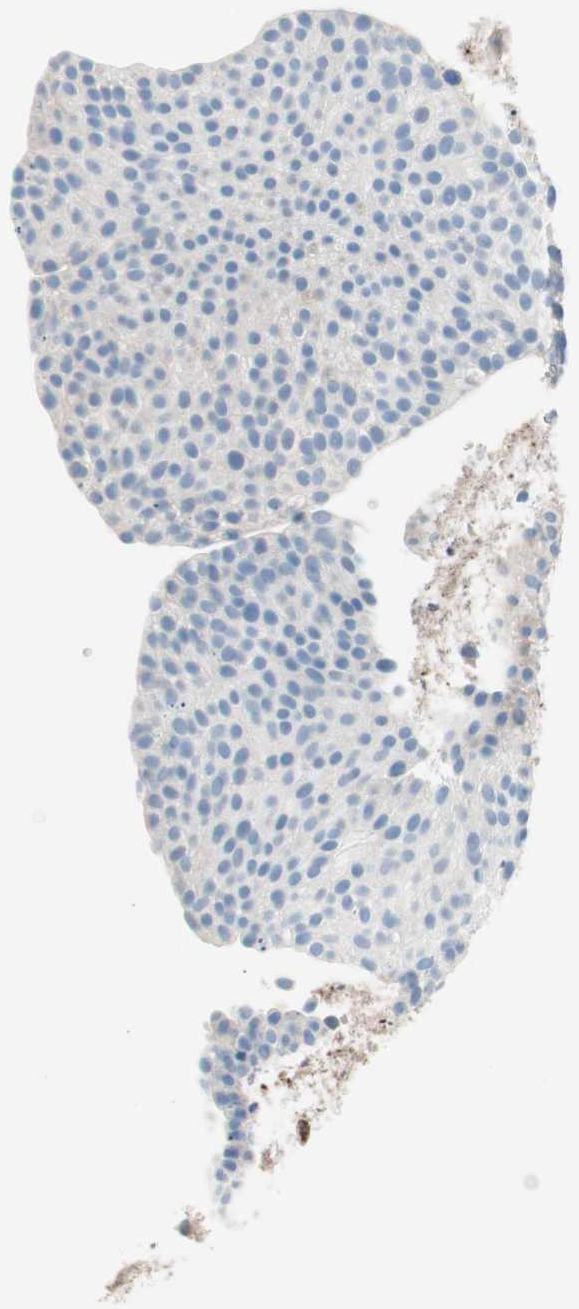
{"staining": {"intensity": "negative", "quantity": "none", "location": "none"}, "tissue": "urothelial cancer", "cell_type": "Tumor cells", "image_type": "cancer", "snomed": [{"axis": "morphology", "description": "Urothelial carcinoma, Low grade"}, {"axis": "topography", "description": "Smooth muscle"}, {"axis": "topography", "description": "Urinary bladder"}], "caption": "This is an immunohistochemistry (IHC) photomicrograph of human urothelial cancer. There is no expression in tumor cells.", "gene": "GLUL", "patient": {"sex": "male", "age": 60}}